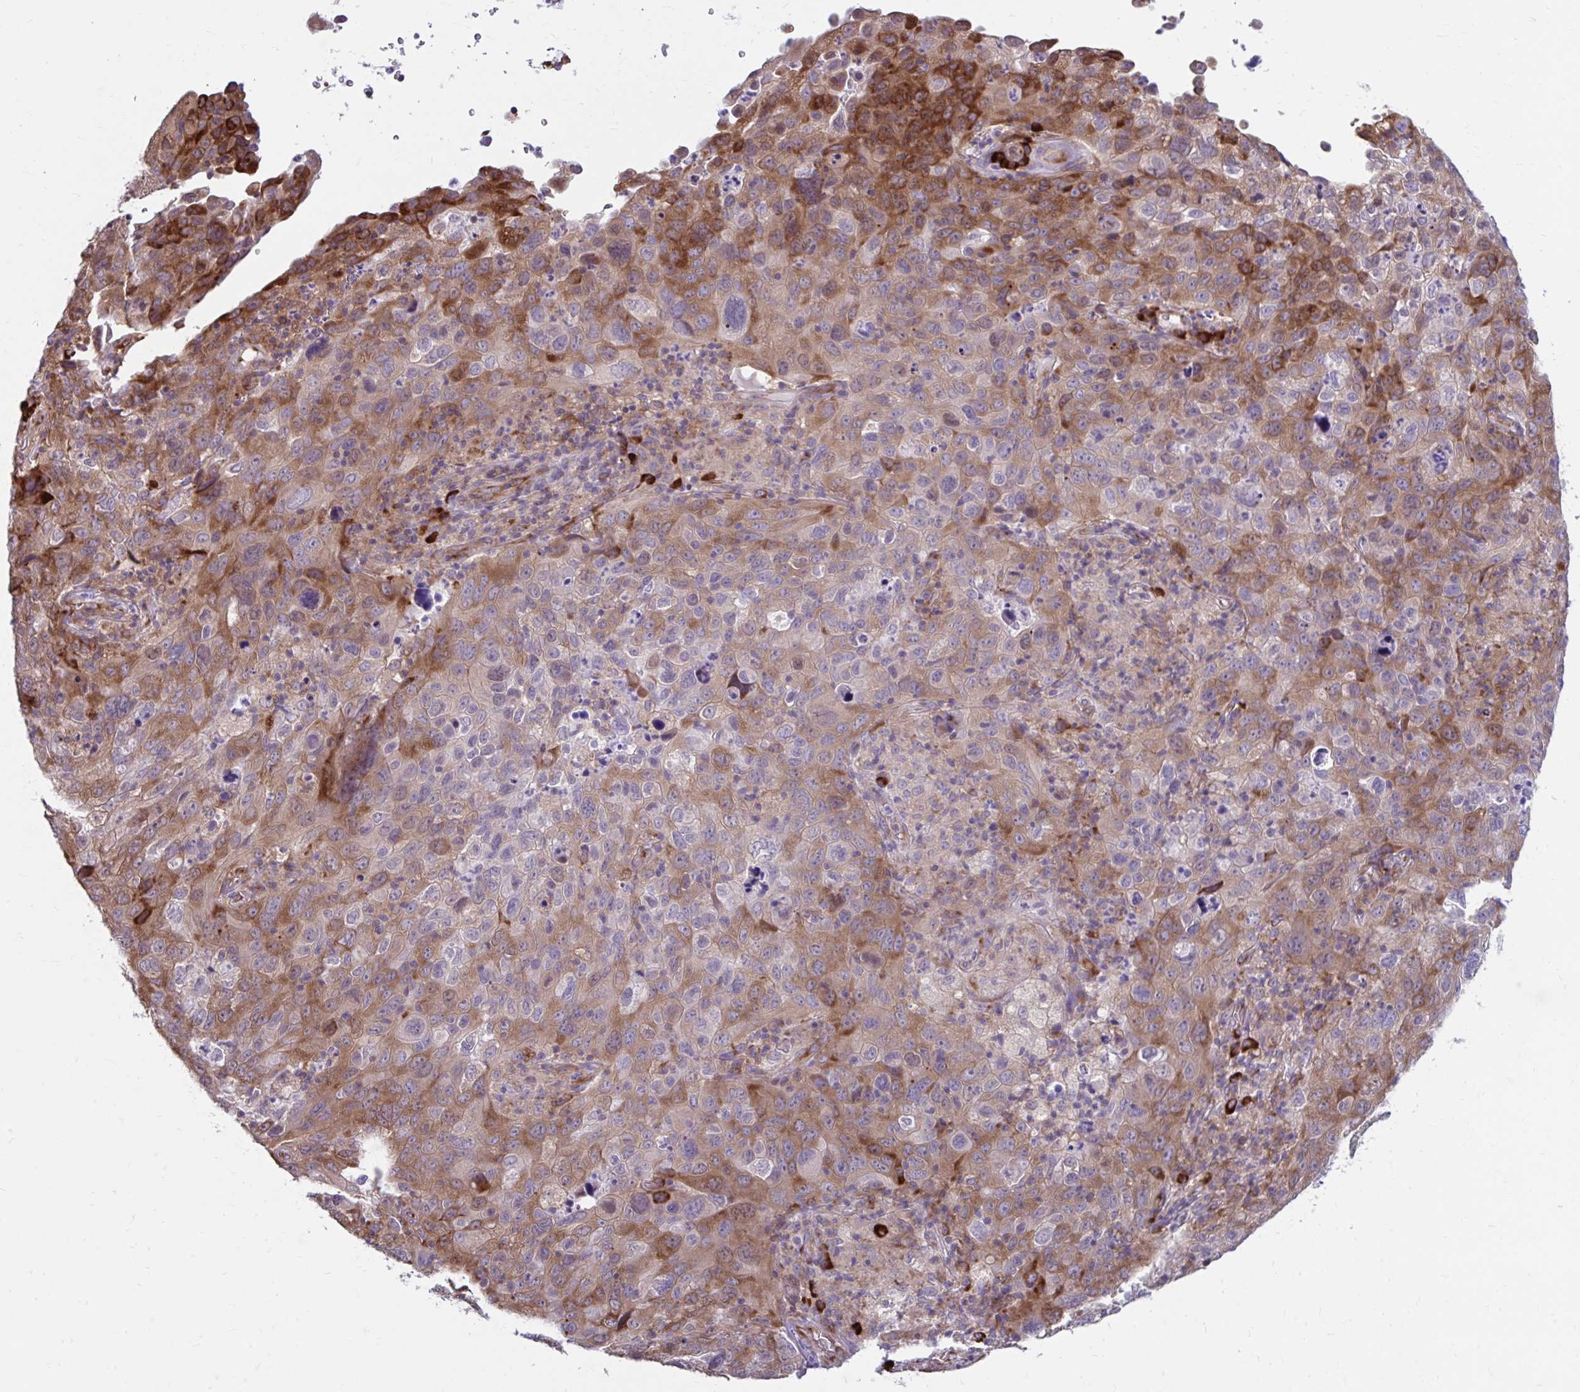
{"staining": {"intensity": "moderate", "quantity": ">75%", "location": "cytoplasmic/membranous"}, "tissue": "cervical cancer", "cell_type": "Tumor cells", "image_type": "cancer", "snomed": [{"axis": "morphology", "description": "Squamous cell carcinoma, NOS"}, {"axis": "topography", "description": "Cervix"}], "caption": "High-magnification brightfield microscopy of cervical cancer stained with DAB (3,3'-diaminobenzidine) (brown) and counterstained with hematoxylin (blue). tumor cells exhibit moderate cytoplasmic/membranous staining is present in about>75% of cells.", "gene": "SELENON", "patient": {"sex": "female", "age": 44}}